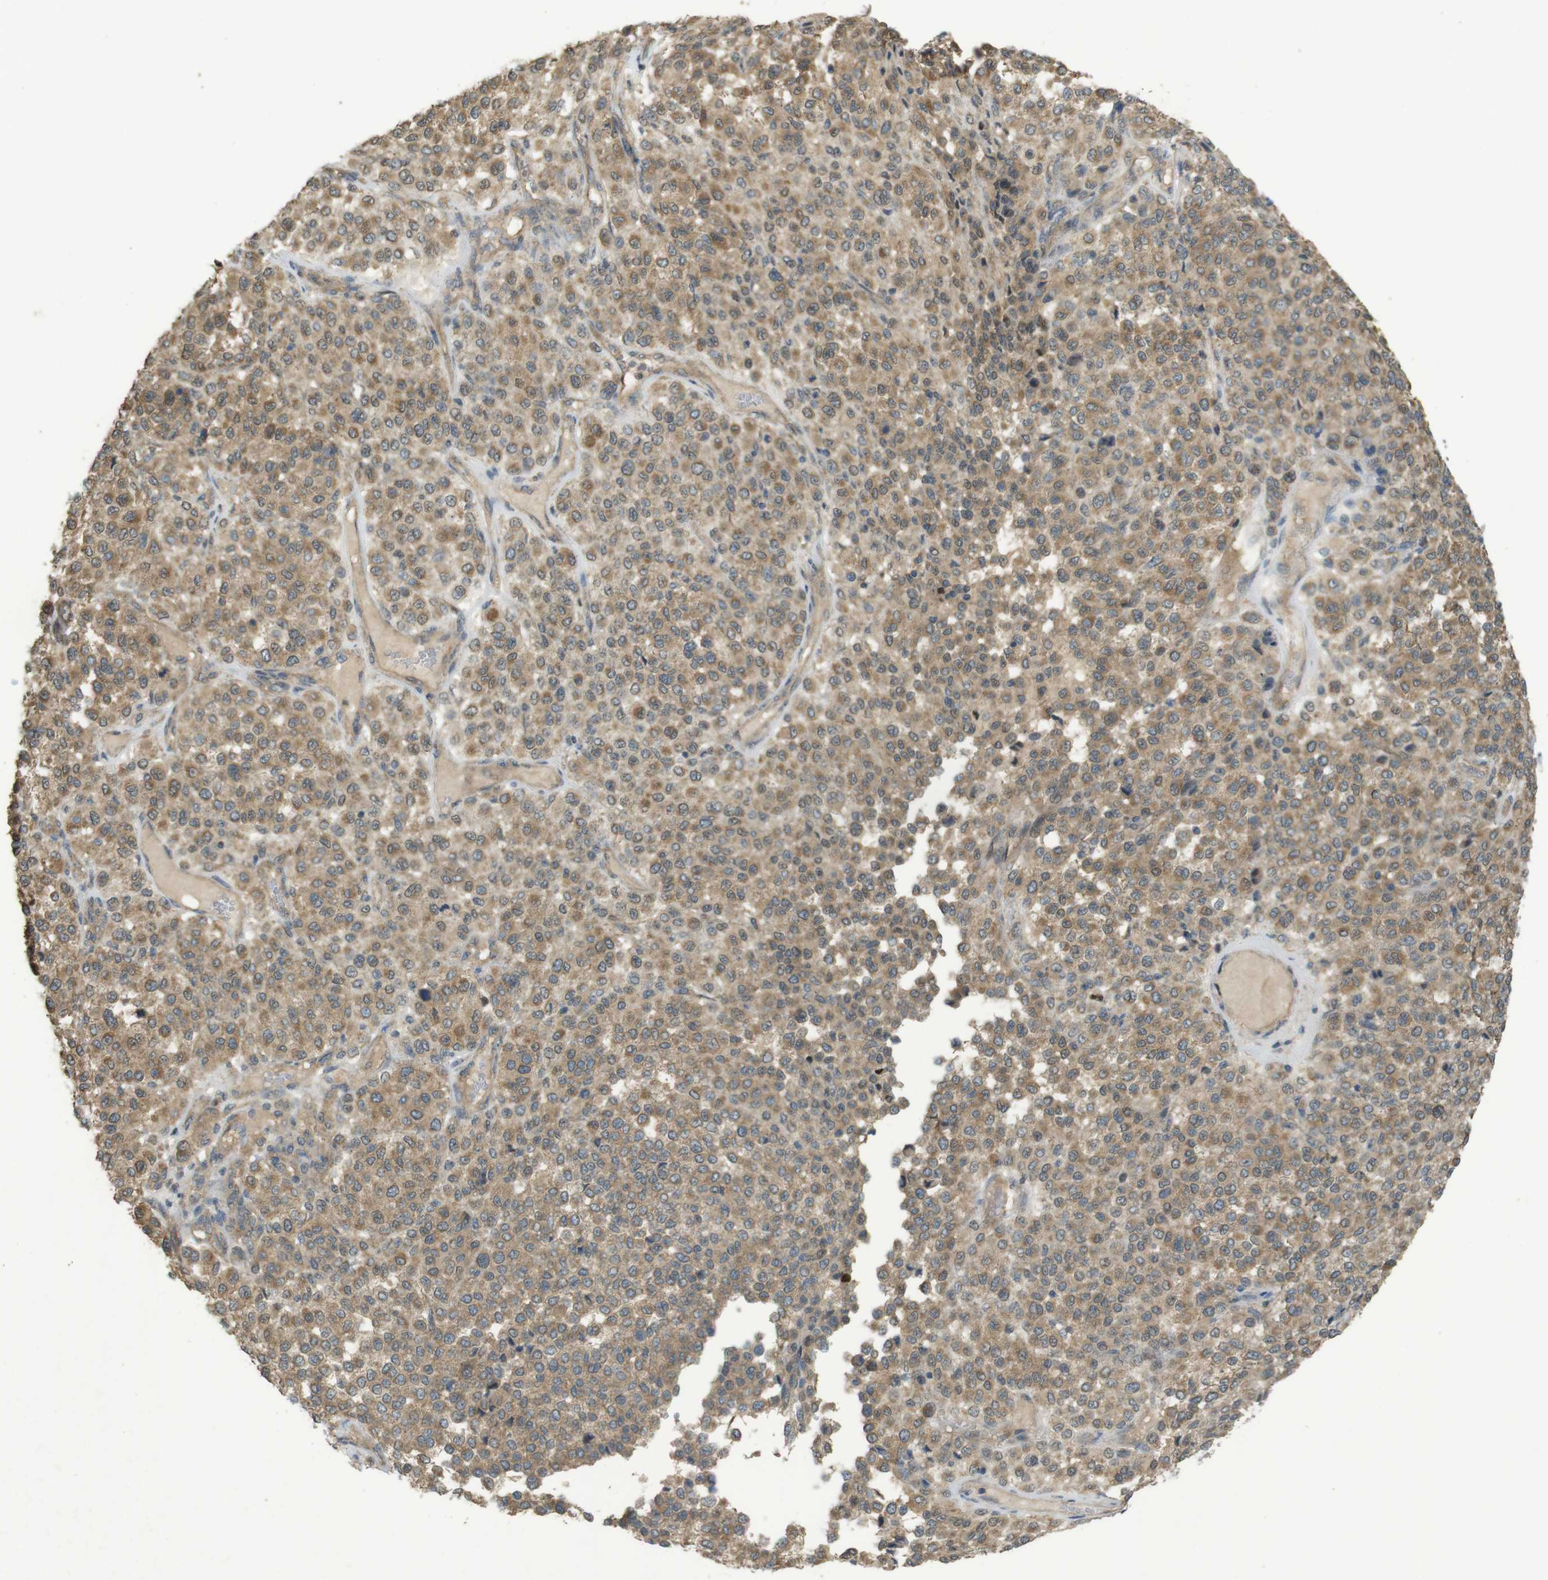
{"staining": {"intensity": "moderate", "quantity": ">75%", "location": "cytoplasmic/membranous"}, "tissue": "melanoma", "cell_type": "Tumor cells", "image_type": "cancer", "snomed": [{"axis": "morphology", "description": "Malignant melanoma, Metastatic site"}, {"axis": "topography", "description": "Pancreas"}], "caption": "A medium amount of moderate cytoplasmic/membranous expression is appreciated in about >75% of tumor cells in melanoma tissue.", "gene": "ZDHHC20", "patient": {"sex": "female", "age": 30}}